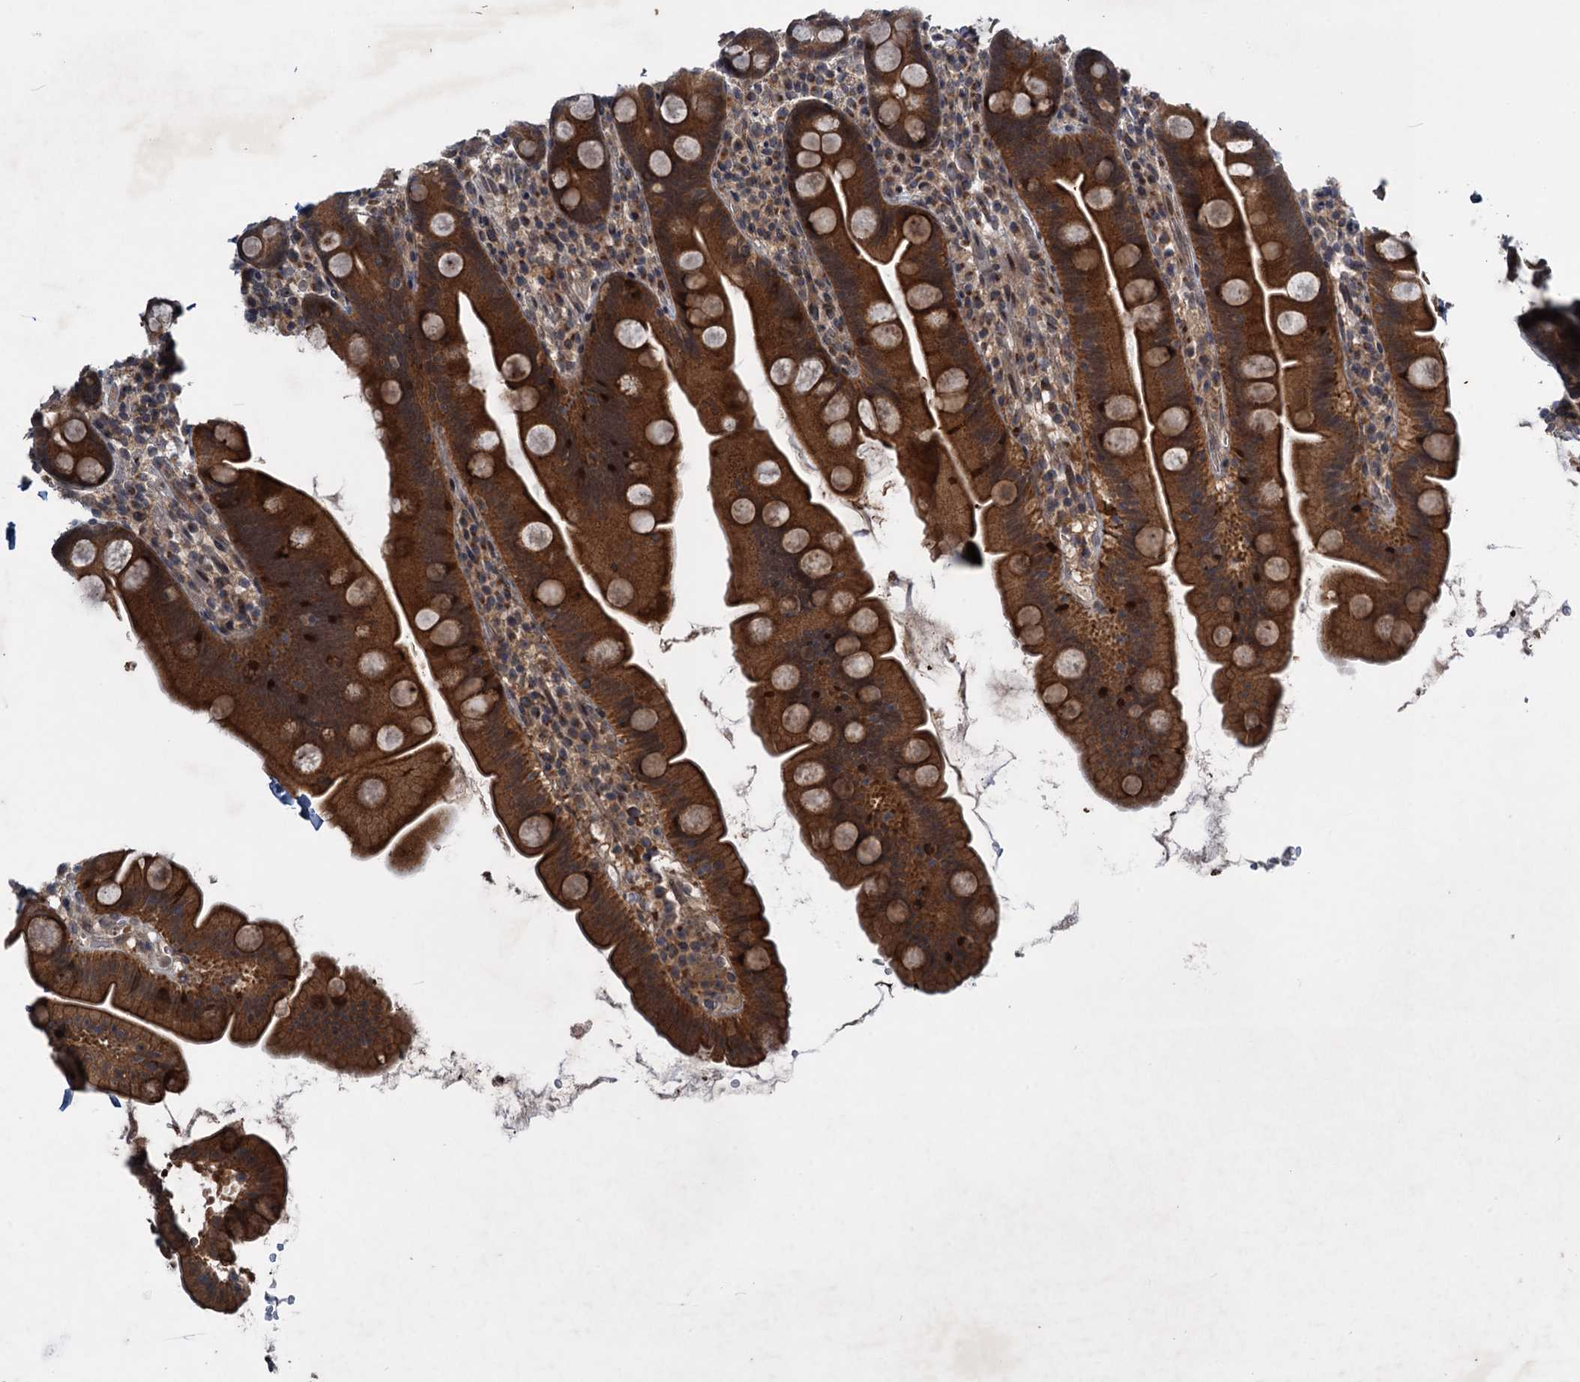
{"staining": {"intensity": "strong", "quantity": ">75%", "location": "cytoplasmic/membranous"}, "tissue": "small intestine", "cell_type": "Glandular cells", "image_type": "normal", "snomed": [{"axis": "morphology", "description": "Normal tissue, NOS"}, {"axis": "topography", "description": "Small intestine"}], "caption": "Immunohistochemical staining of benign small intestine exhibits >75% levels of strong cytoplasmic/membranous protein staining in approximately >75% of glandular cells.", "gene": "RNF165", "patient": {"sex": "female", "age": 68}}